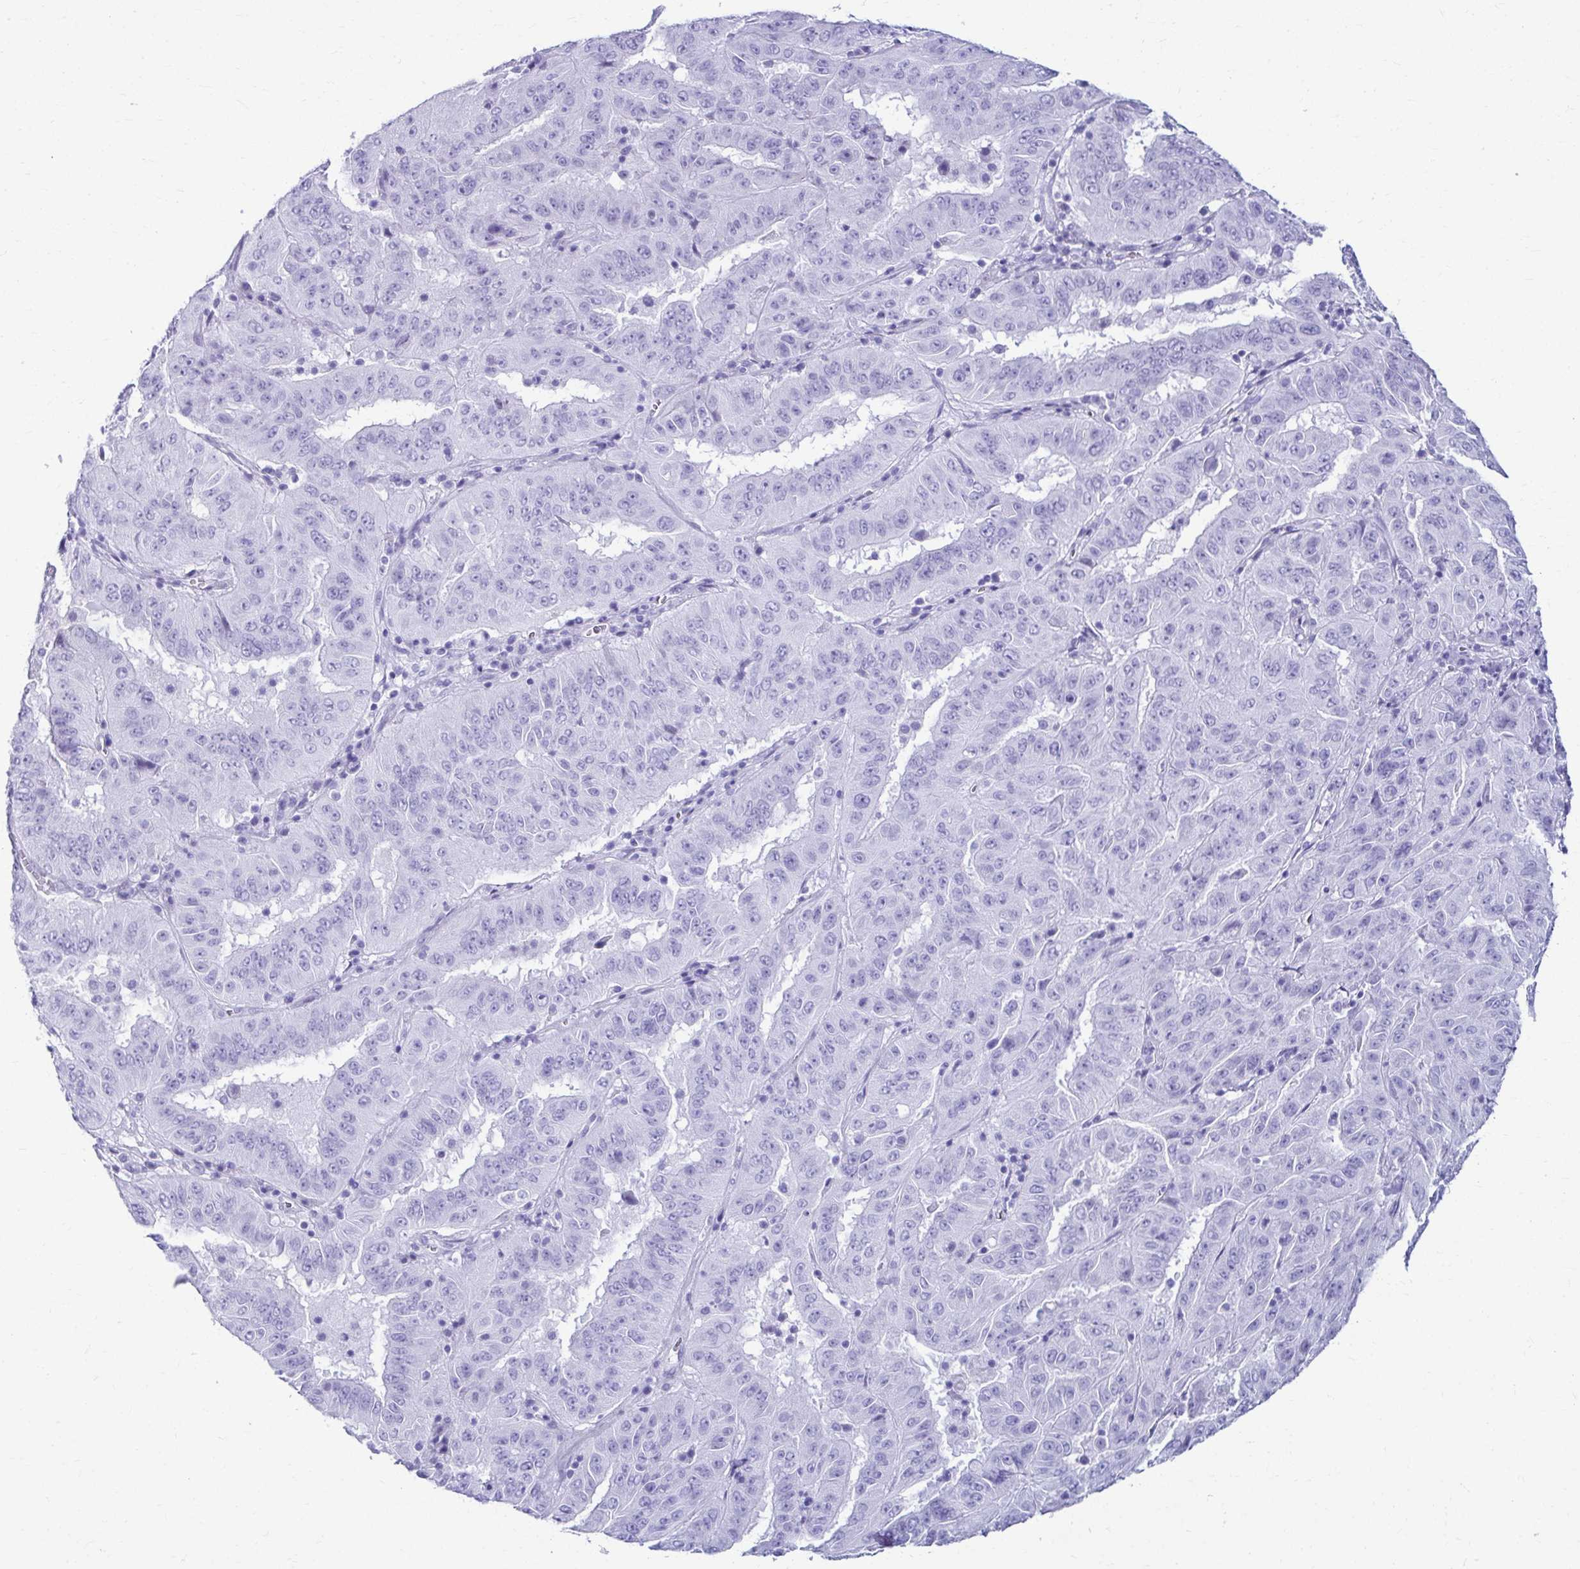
{"staining": {"intensity": "negative", "quantity": "none", "location": "none"}, "tissue": "pancreatic cancer", "cell_type": "Tumor cells", "image_type": "cancer", "snomed": [{"axis": "morphology", "description": "Adenocarcinoma, NOS"}, {"axis": "topography", "description": "Pancreas"}], "caption": "There is no significant expression in tumor cells of pancreatic cancer (adenocarcinoma).", "gene": "ATP4B", "patient": {"sex": "male", "age": 63}}